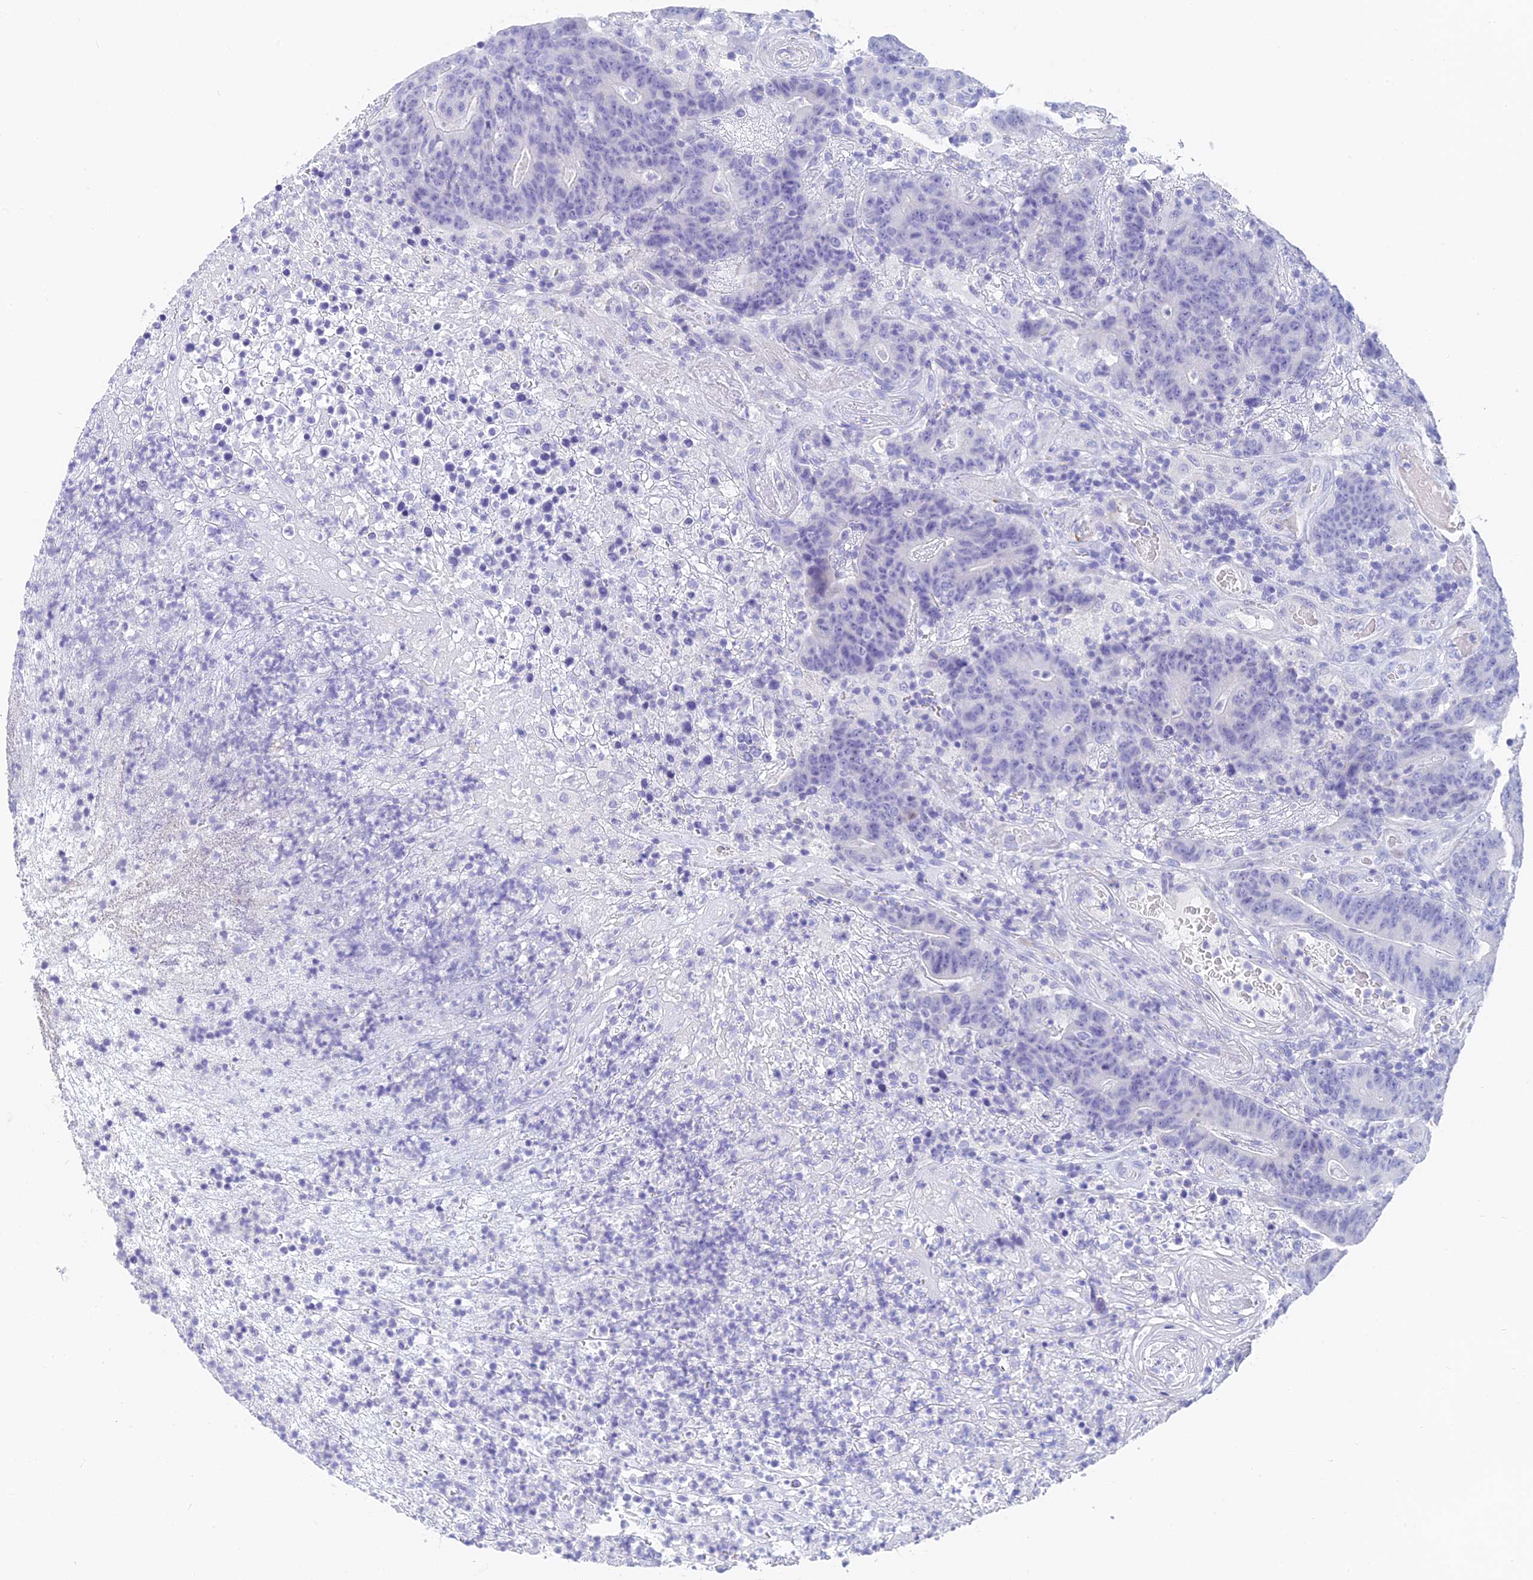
{"staining": {"intensity": "negative", "quantity": "none", "location": "none"}, "tissue": "colorectal cancer", "cell_type": "Tumor cells", "image_type": "cancer", "snomed": [{"axis": "morphology", "description": "Normal tissue, NOS"}, {"axis": "morphology", "description": "Adenocarcinoma, NOS"}, {"axis": "topography", "description": "Colon"}], "caption": "IHC image of colorectal cancer stained for a protein (brown), which displays no staining in tumor cells.", "gene": "SLC36A2", "patient": {"sex": "female", "age": 75}}